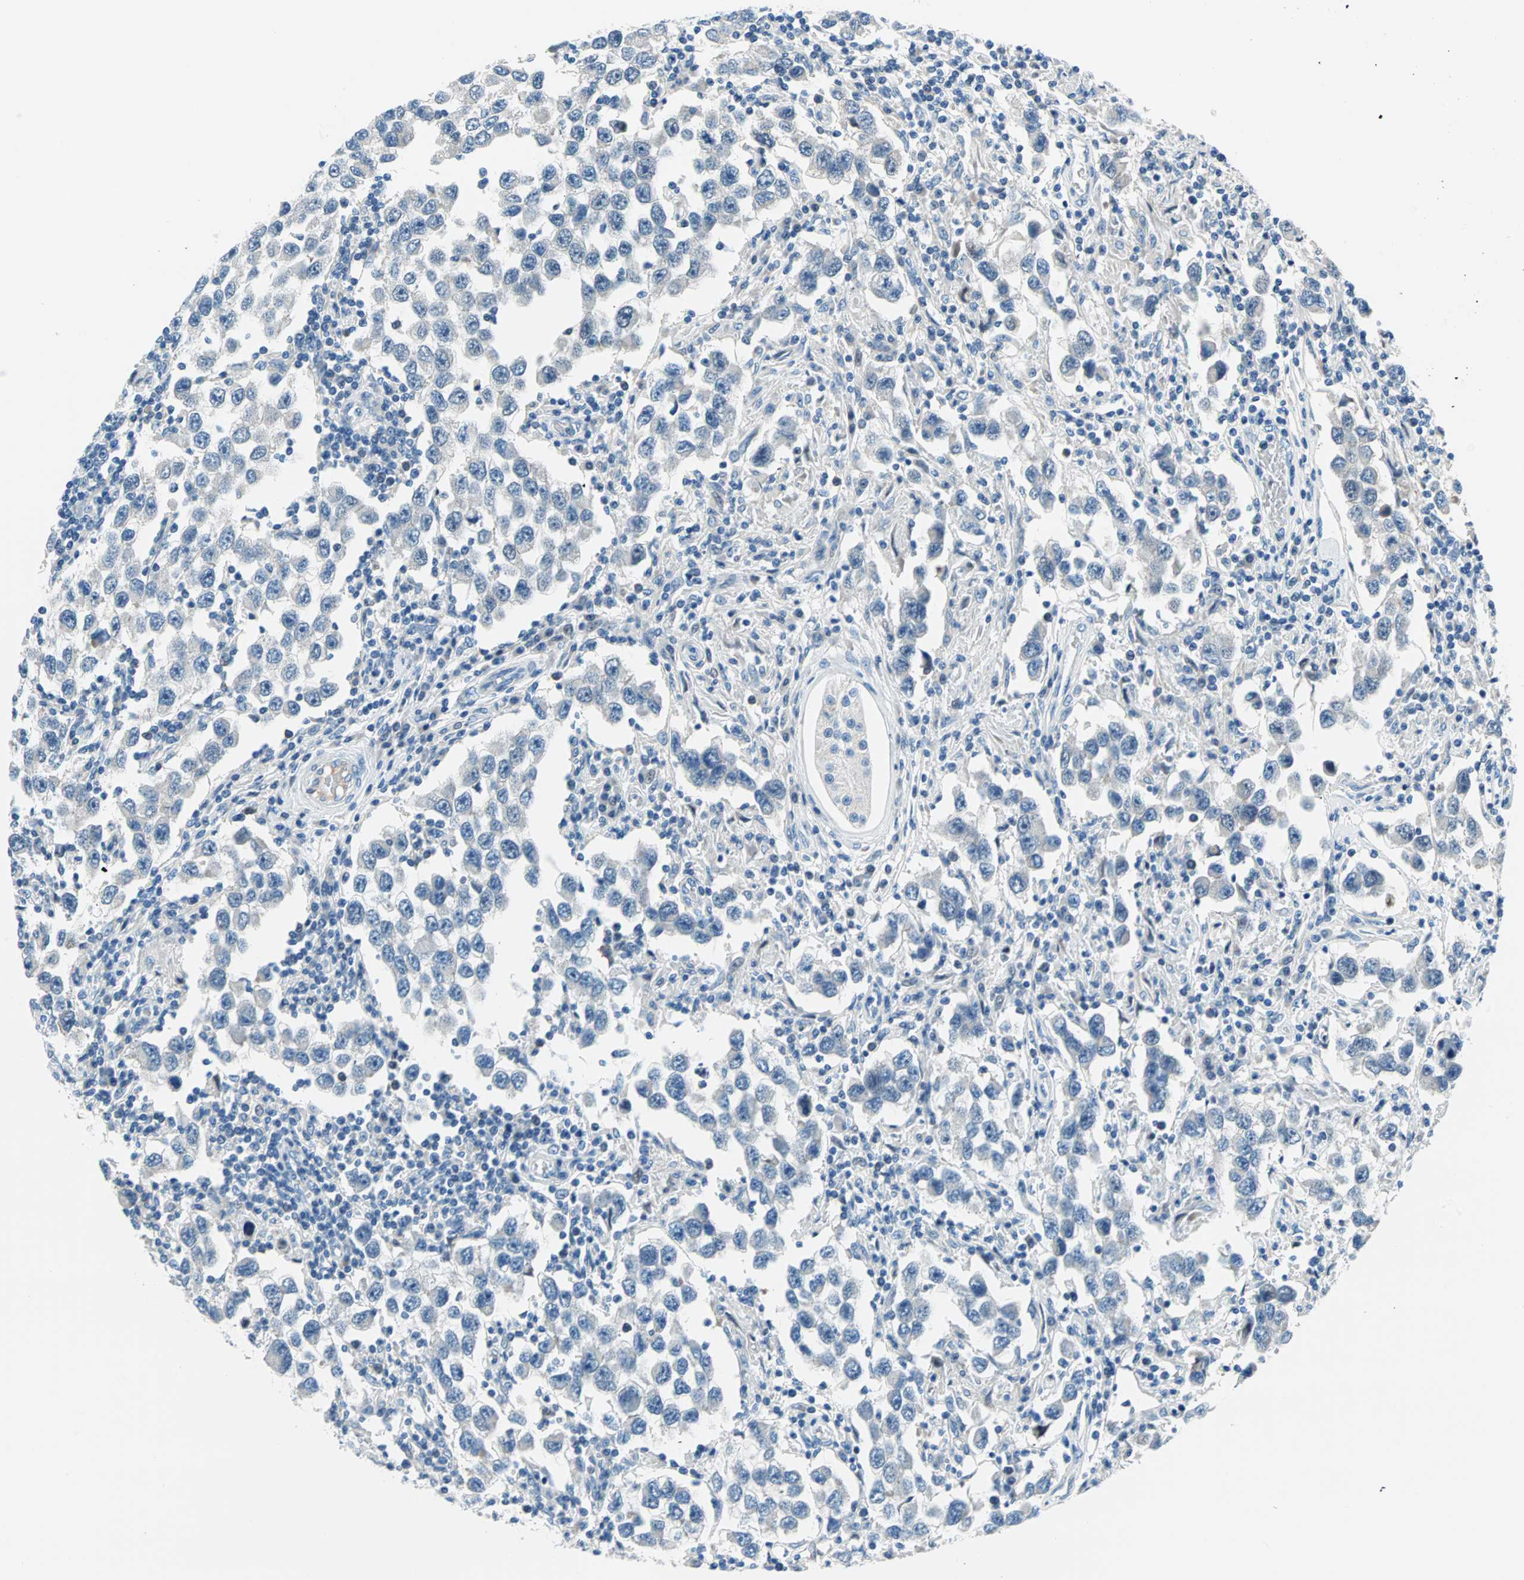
{"staining": {"intensity": "negative", "quantity": "none", "location": "none"}, "tissue": "testis cancer", "cell_type": "Tumor cells", "image_type": "cancer", "snomed": [{"axis": "morphology", "description": "Carcinoma, Embryonal, NOS"}, {"axis": "topography", "description": "Testis"}], "caption": "Immunohistochemical staining of human testis cancer (embryonal carcinoma) reveals no significant positivity in tumor cells.", "gene": "TMEM163", "patient": {"sex": "male", "age": 21}}